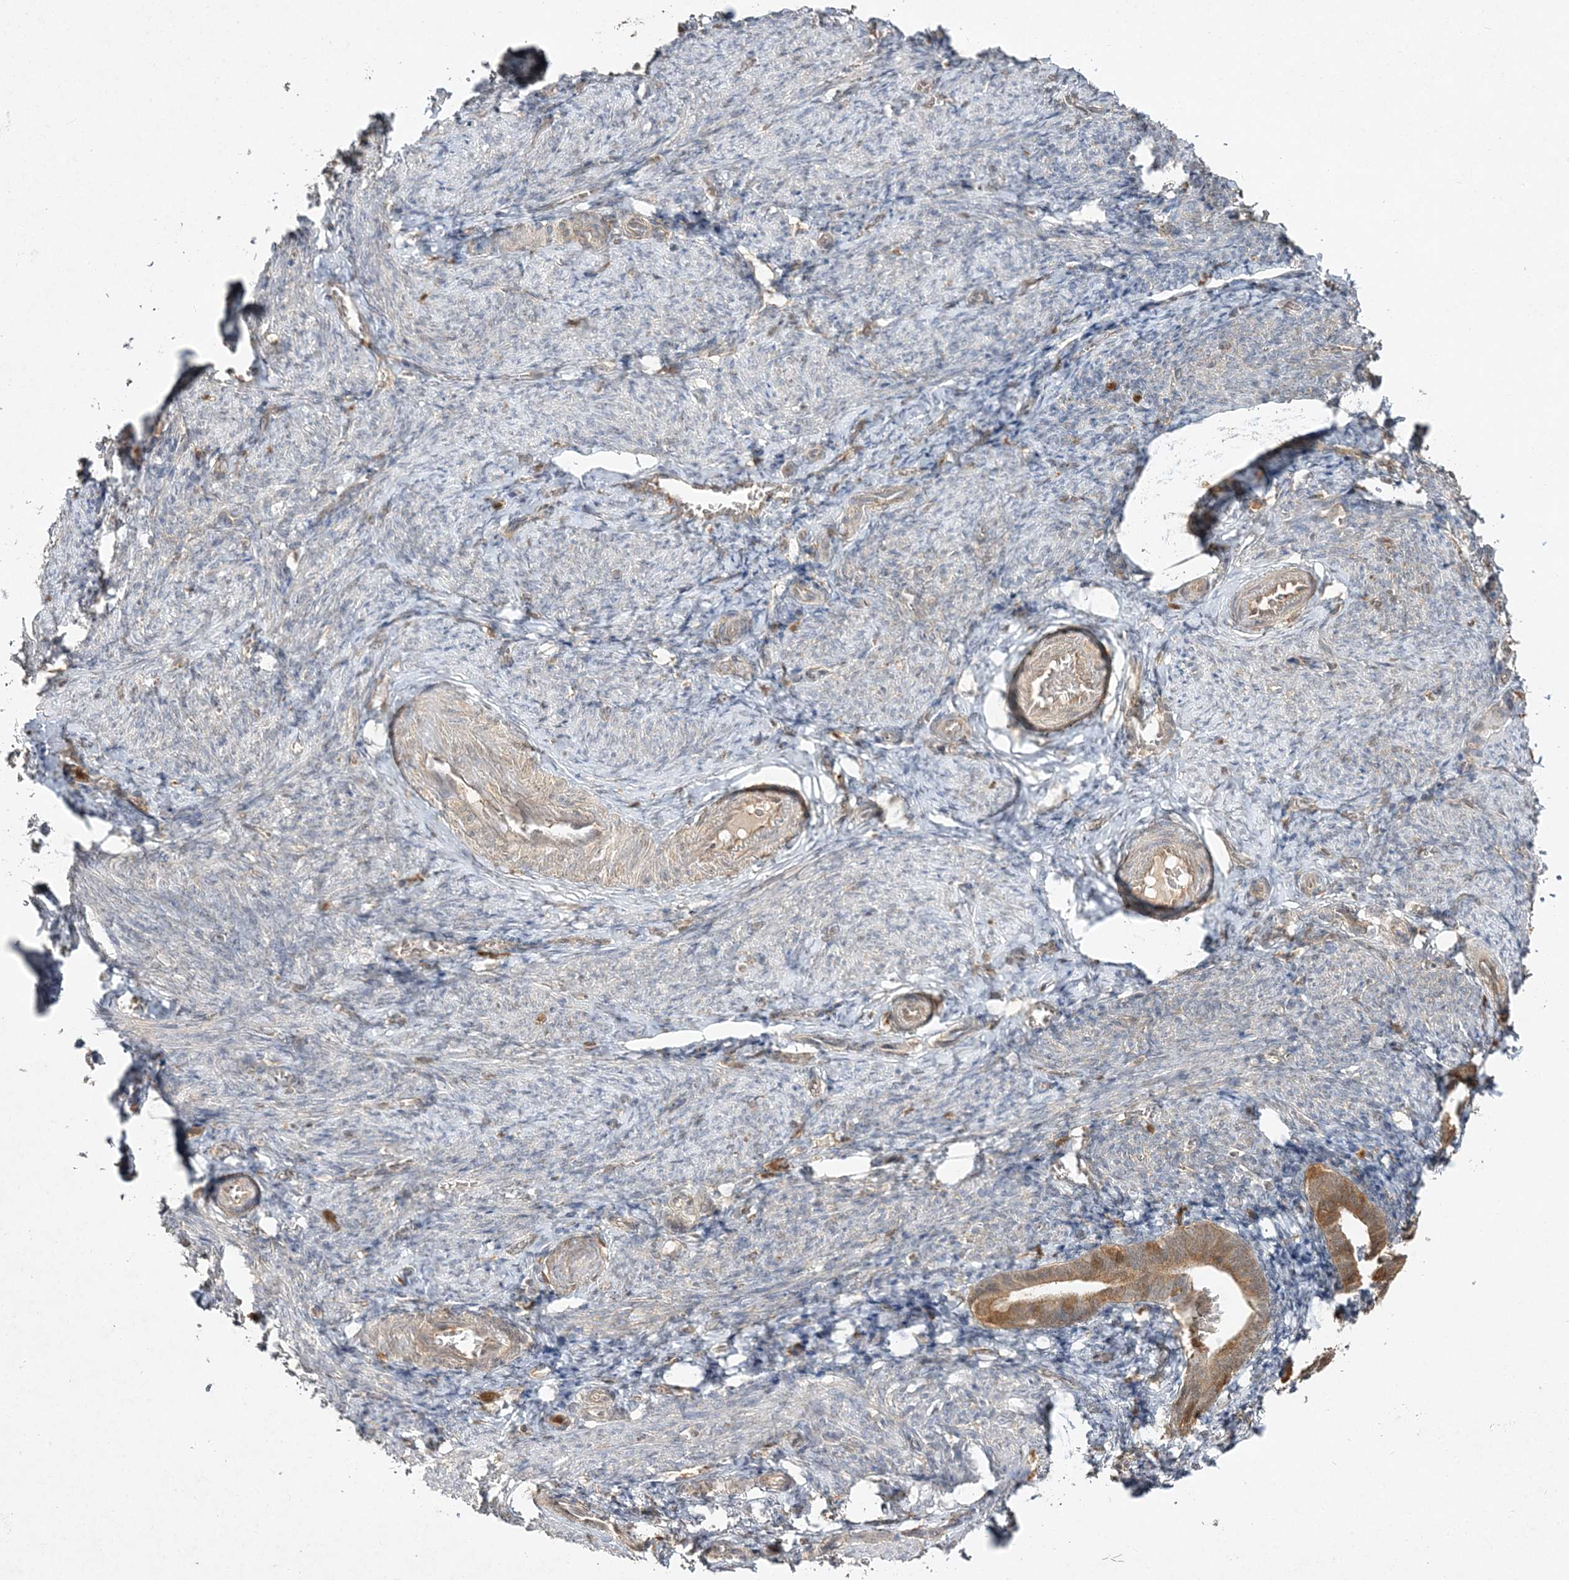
{"staining": {"intensity": "negative", "quantity": "none", "location": "none"}, "tissue": "endometrium", "cell_type": "Cells in endometrial stroma", "image_type": "normal", "snomed": [{"axis": "morphology", "description": "Normal tissue, NOS"}, {"axis": "topography", "description": "Endometrium"}], "caption": "IHC photomicrograph of benign human endometrium stained for a protein (brown), which reveals no positivity in cells in endometrial stroma.", "gene": "S100A11", "patient": {"sex": "female", "age": 51}}